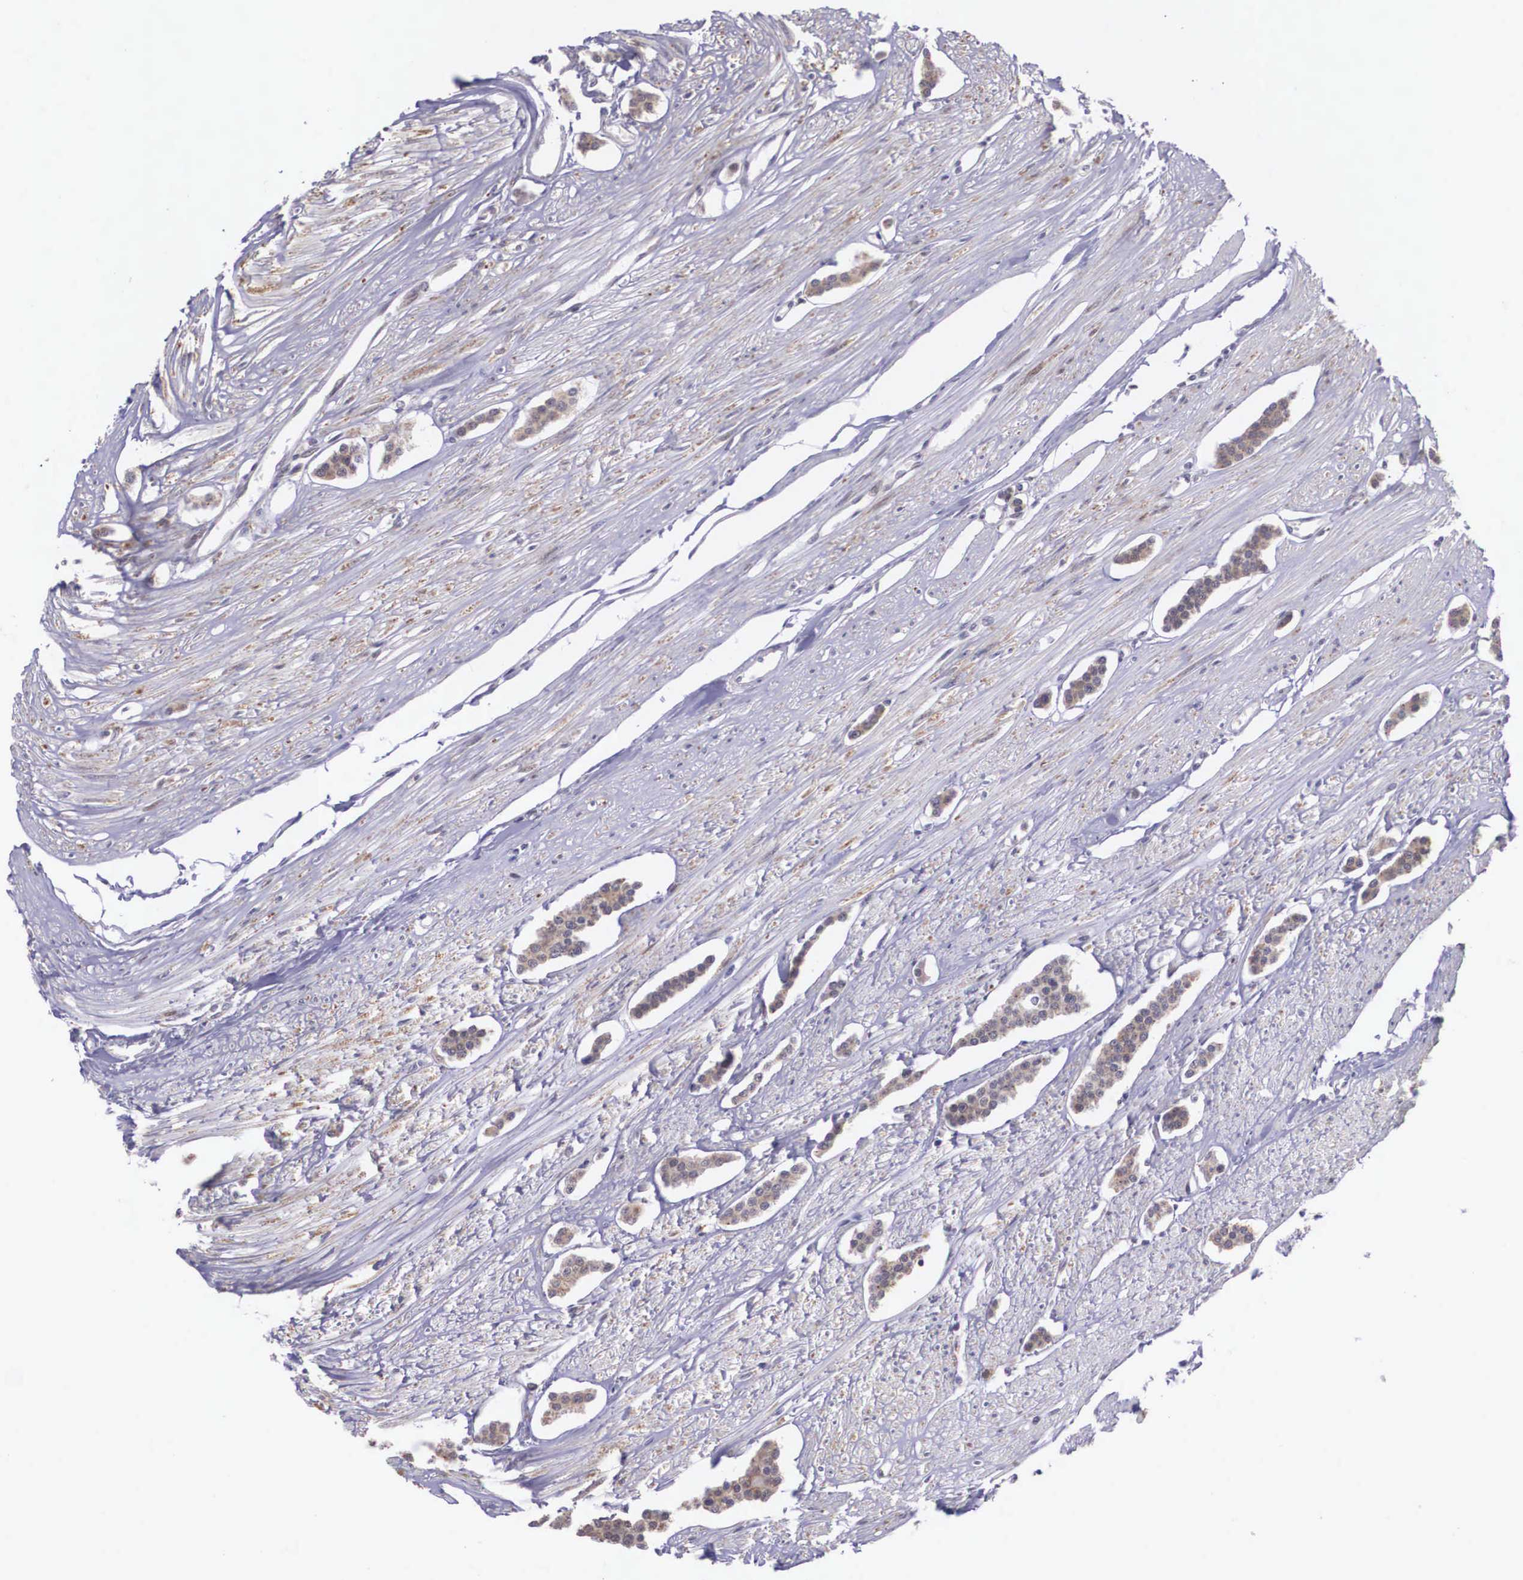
{"staining": {"intensity": "moderate", "quantity": ">75%", "location": "cytoplasmic/membranous"}, "tissue": "carcinoid", "cell_type": "Tumor cells", "image_type": "cancer", "snomed": [{"axis": "morphology", "description": "Carcinoid, malignant, NOS"}, {"axis": "topography", "description": "Small intestine"}], "caption": "Moderate cytoplasmic/membranous positivity is appreciated in about >75% of tumor cells in malignant carcinoid.", "gene": "SLC25A21", "patient": {"sex": "male", "age": 60}}